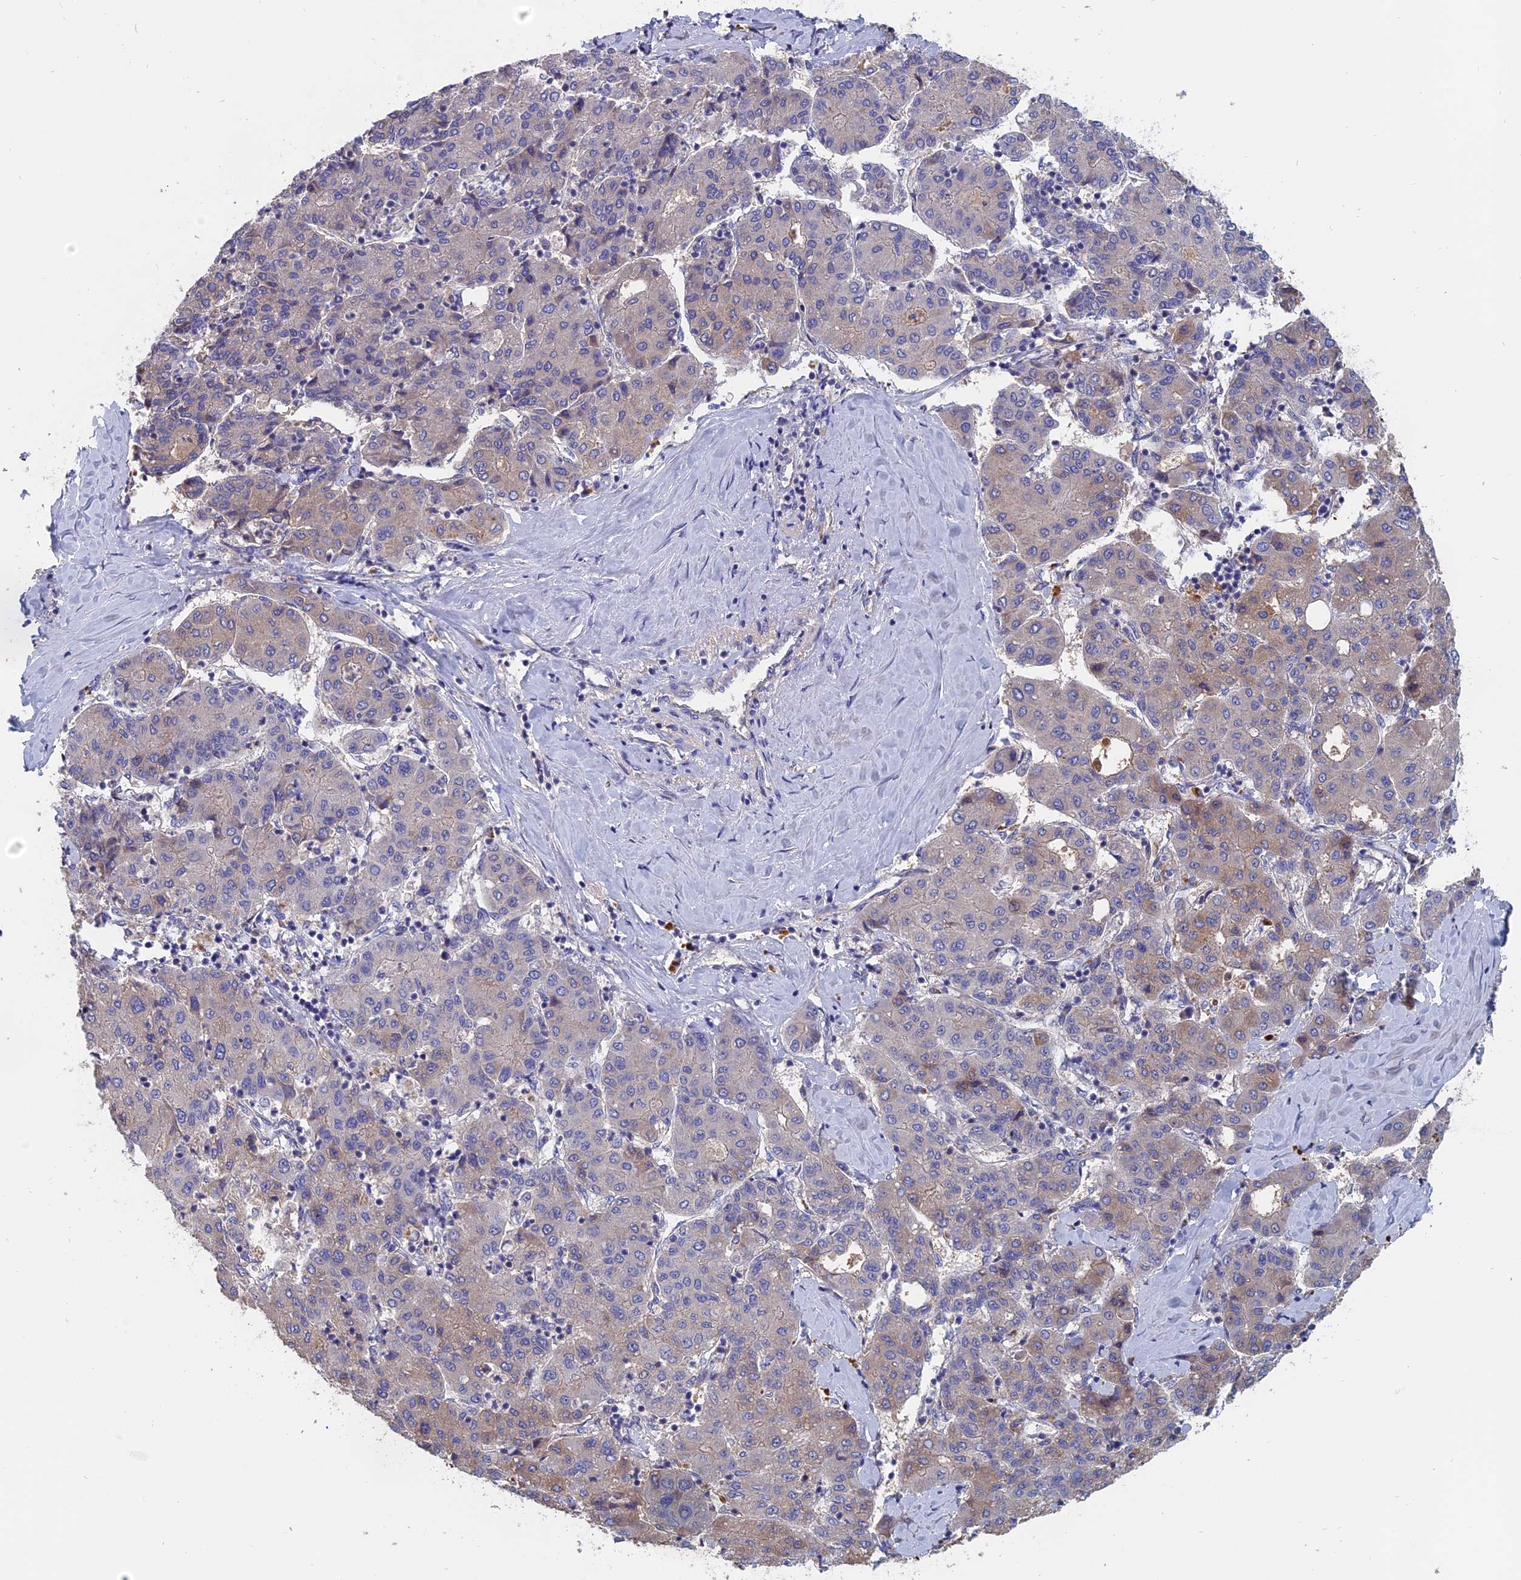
{"staining": {"intensity": "weak", "quantity": "<25%", "location": "cytoplasmic/membranous"}, "tissue": "liver cancer", "cell_type": "Tumor cells", "image_type": "cancer", "snomed": [{"axis": "morphology", "description": "Carcinoma, Hepatocellular, NOS"}, {"axis": "topography", "description": "Liver"}], "caption": "Immunohistochemical staining of human hepatocellular carcinoma (liver) shows no significant staining in tumor cells. (DAB immunohistochemistry visualized using brightfield microscopy, high magnification).", "gene": "SLC33A1", "patient": {"sex": "male", "age": 65}}